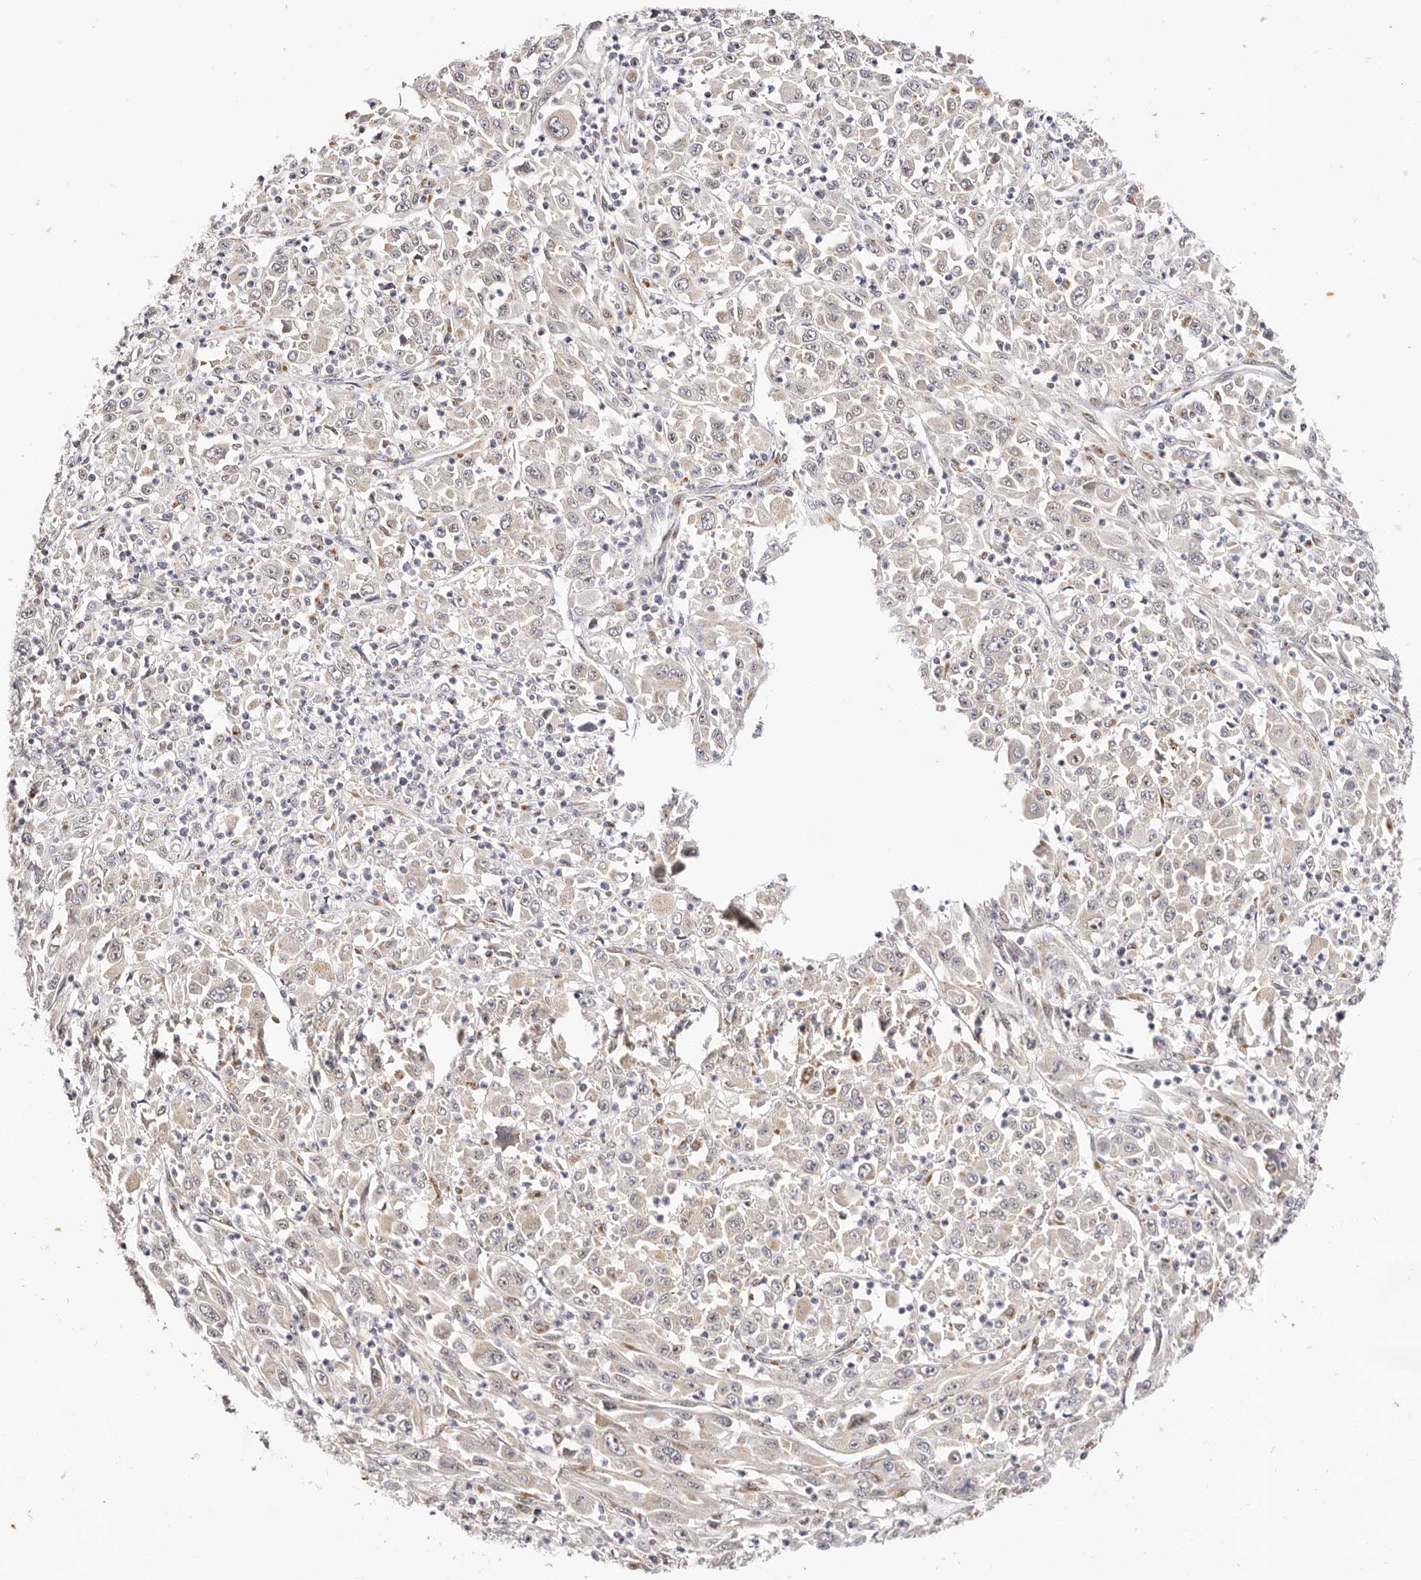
{"staining": {"intensity": "weak", "quantity": "<25%", "location": "cytoplasmic/membranous"}, "tissue": "melanoma", "cell_type": "Tumor cells", "image_type": "cancer", "snomed": [{"axis": "morphology", "description": "Malignant melanoma, Metastatic site"}, {"axis": "topography", "description": "Skin"}], "caption": "Immunohistochemistry (IHC) of human melanoma exhibits no positivity in tumor cells. (DAB IHC, high magnification).", "gene": "VIPAS39", "patient": {"sex": "female", "age": 56}}